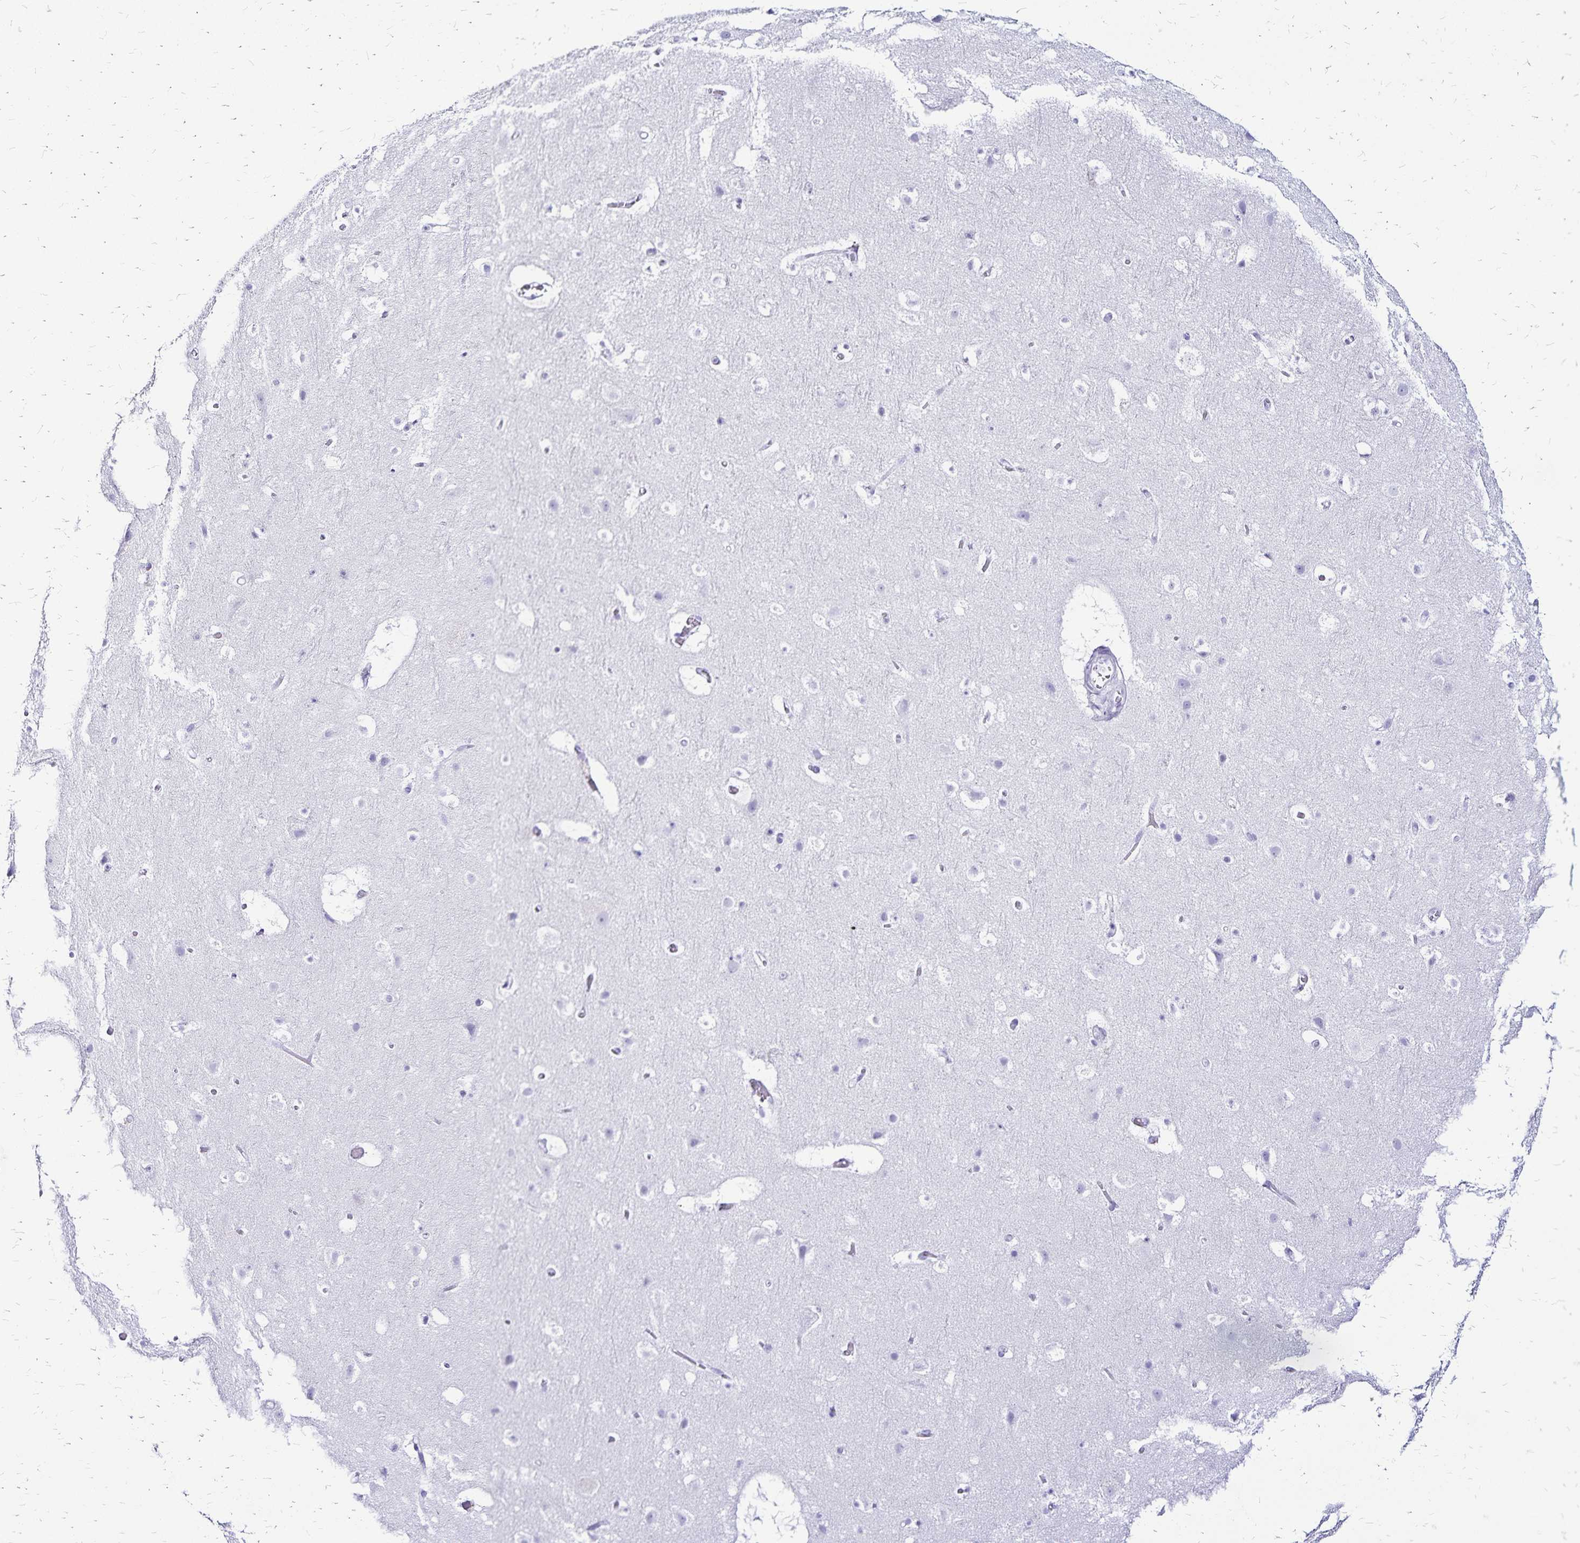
{"staining": {"intensity": "negative", "quantity": "none", "location": "none"}, "tissue": "cerebral cortex", "cell_type": "Endothelial cells", "image_type": "normal", "snomed": [{"axis": "morphology", "description": "Normal tissue, NOS"}, {"axis": "topography", "description": "Cerebral cortex"}], "caption": "Human cerebral cortex stained for a protein using immunohistochemistry (IHC) demonstrates no expression in endothelial cells.", "gene": "LIN28B", "patient": {"sex": "female", "age": 42}}